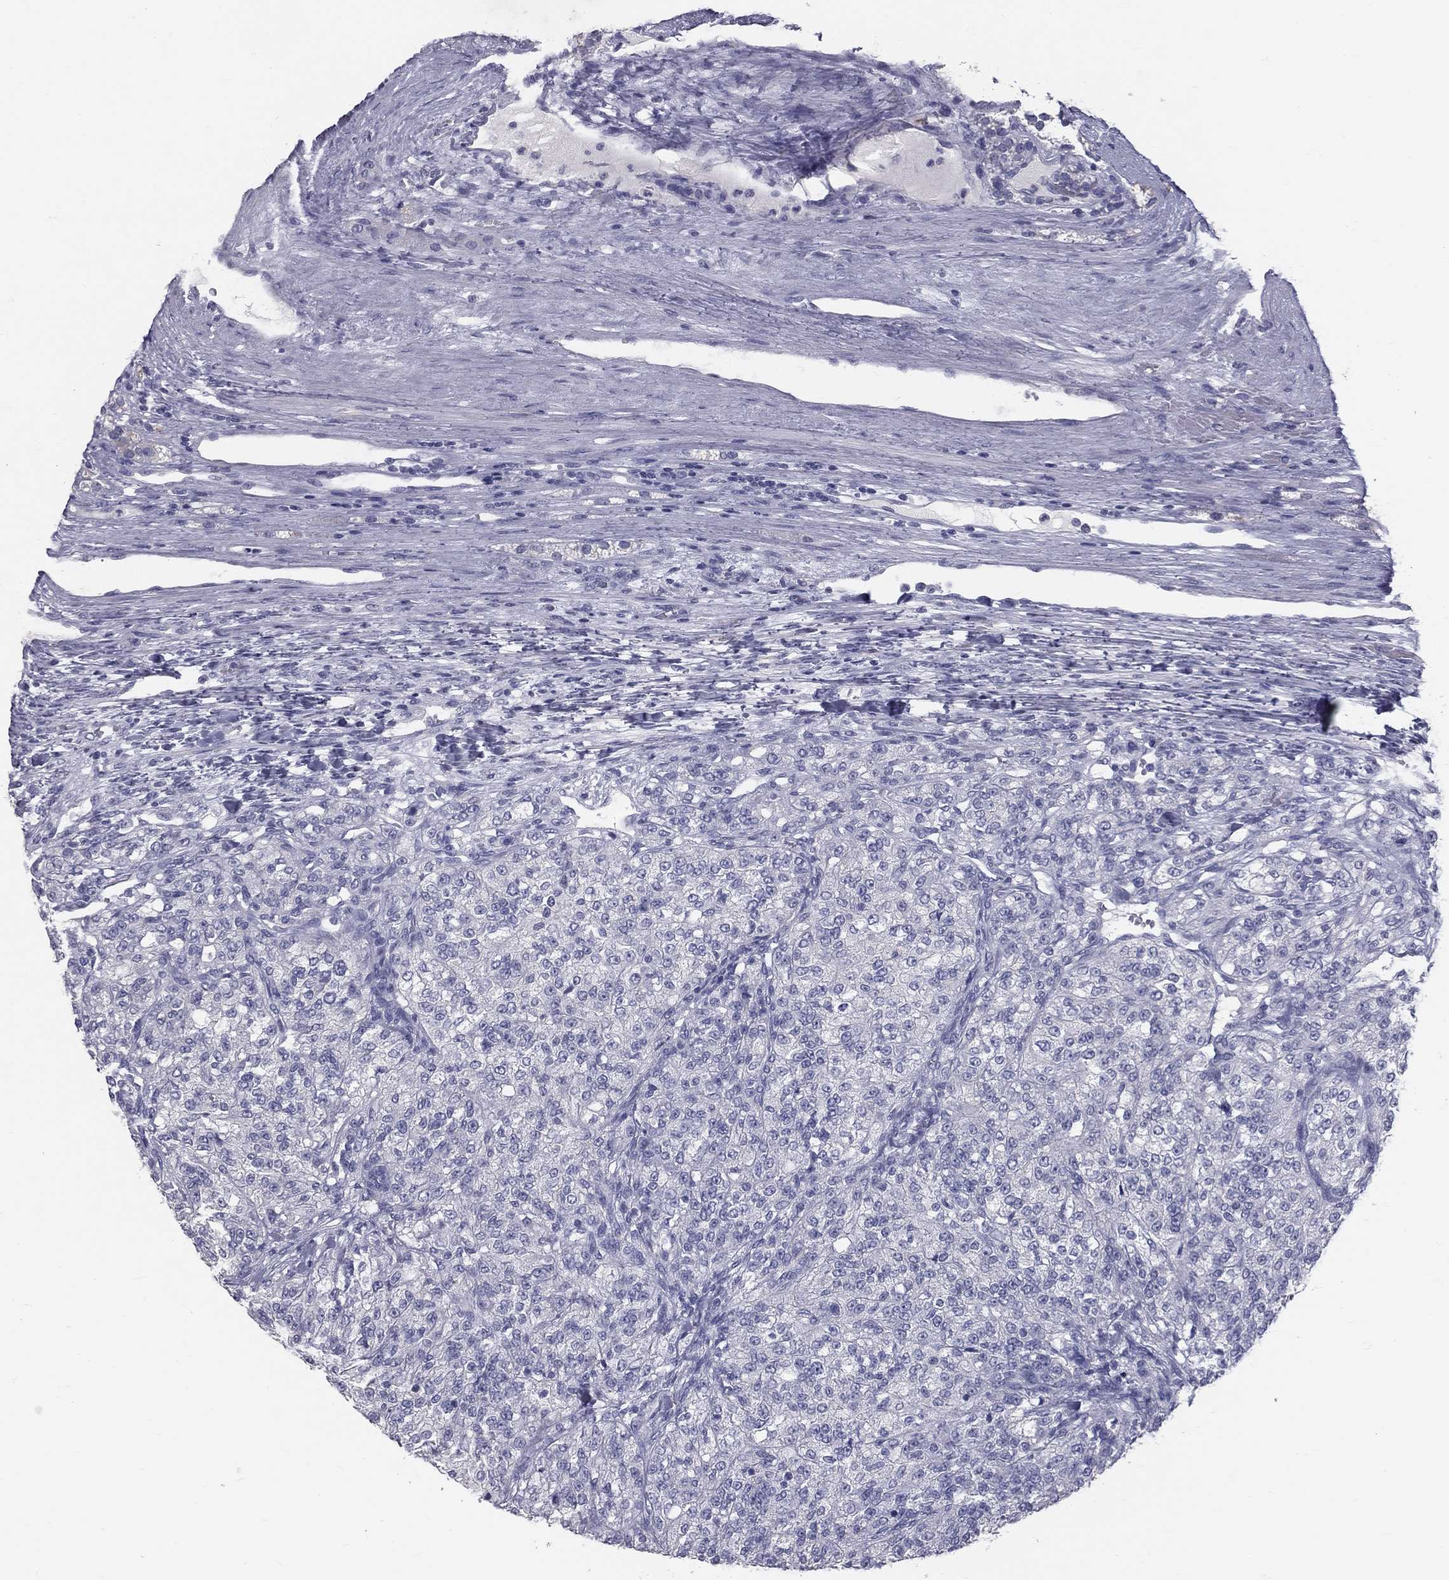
{"staining": {"intensity": "negative", "quantity": "none", "location": "none"}, "tissue": "renal cancer", "cell_type": "Tumor cells", "image_type": "cancer", "snomed": [{"axis": "morphology", "description": "Adenocarcinoma, NOS"}, {"axis": "topography", "description": "Kidney"}], "caption": "Adenocarcinoma (renal) was stained to show a protein in brown. There is no significant expression in tumor cells.", "gene": "TFPI2", "patient": {"sex": "female", "age": 63}}